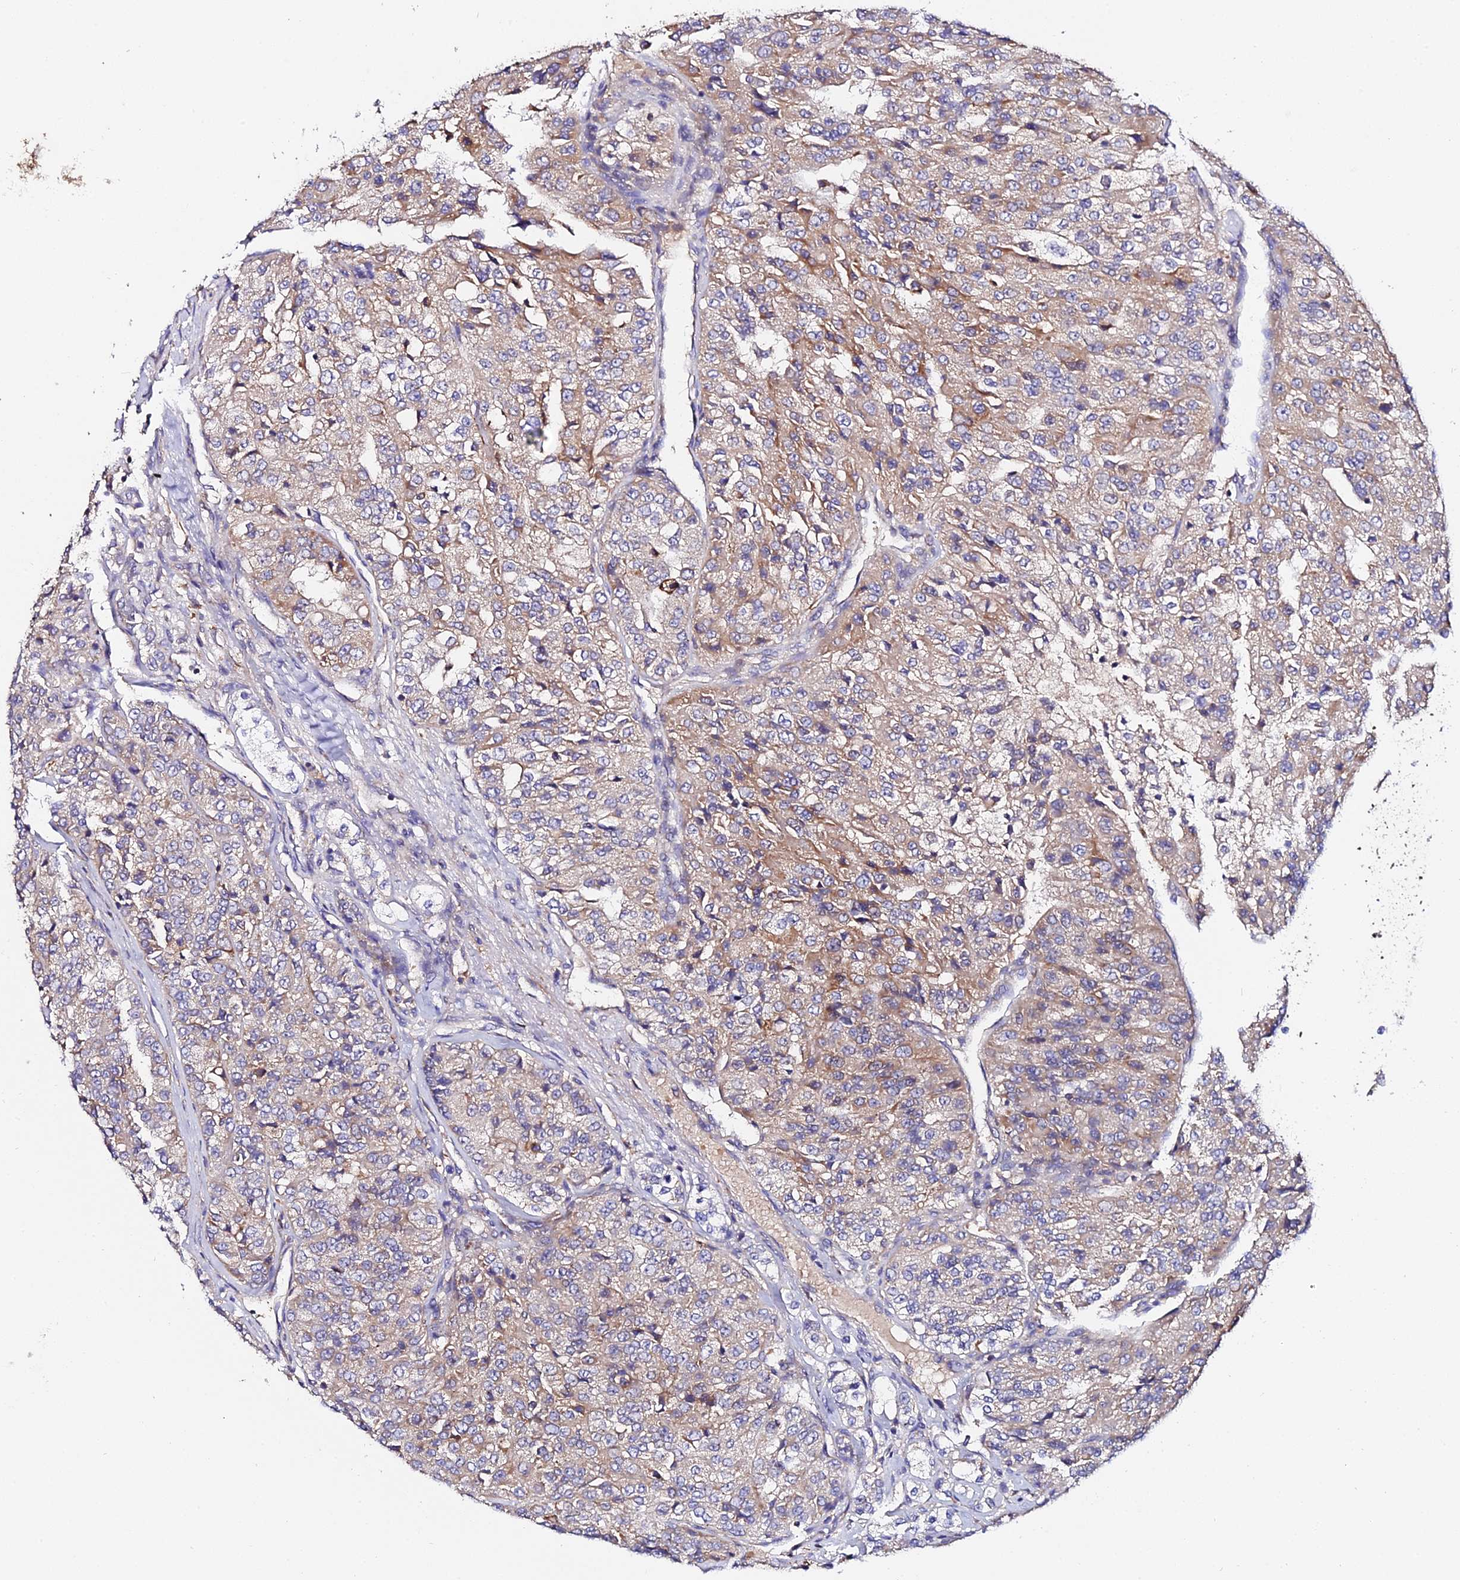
{"staining": {"intensity": "weak", "quantity": "25%-75%", "location": "cytoplasmic/membranous"}, "tissue": "renal cancer", "cell_type": "Tumor cells", "image_type": "cancer", "snomed": [{"axis": "morphology", "description": "Adenocarcinoma, NOS"}, {"axis": "topography", "description": "Kidney"}], "caption": "Protein expression by immunohistochemistry shows weak cytoplasmic/membranous positivity in about 25%-75% of tumor cells in renal cancer. Immunohistochemistry (ihc) stains the protein of interest in brown and the nuclei are stained blue.", "gene": "ZBED8", "patient": {"sex": "female", "age": 63}}